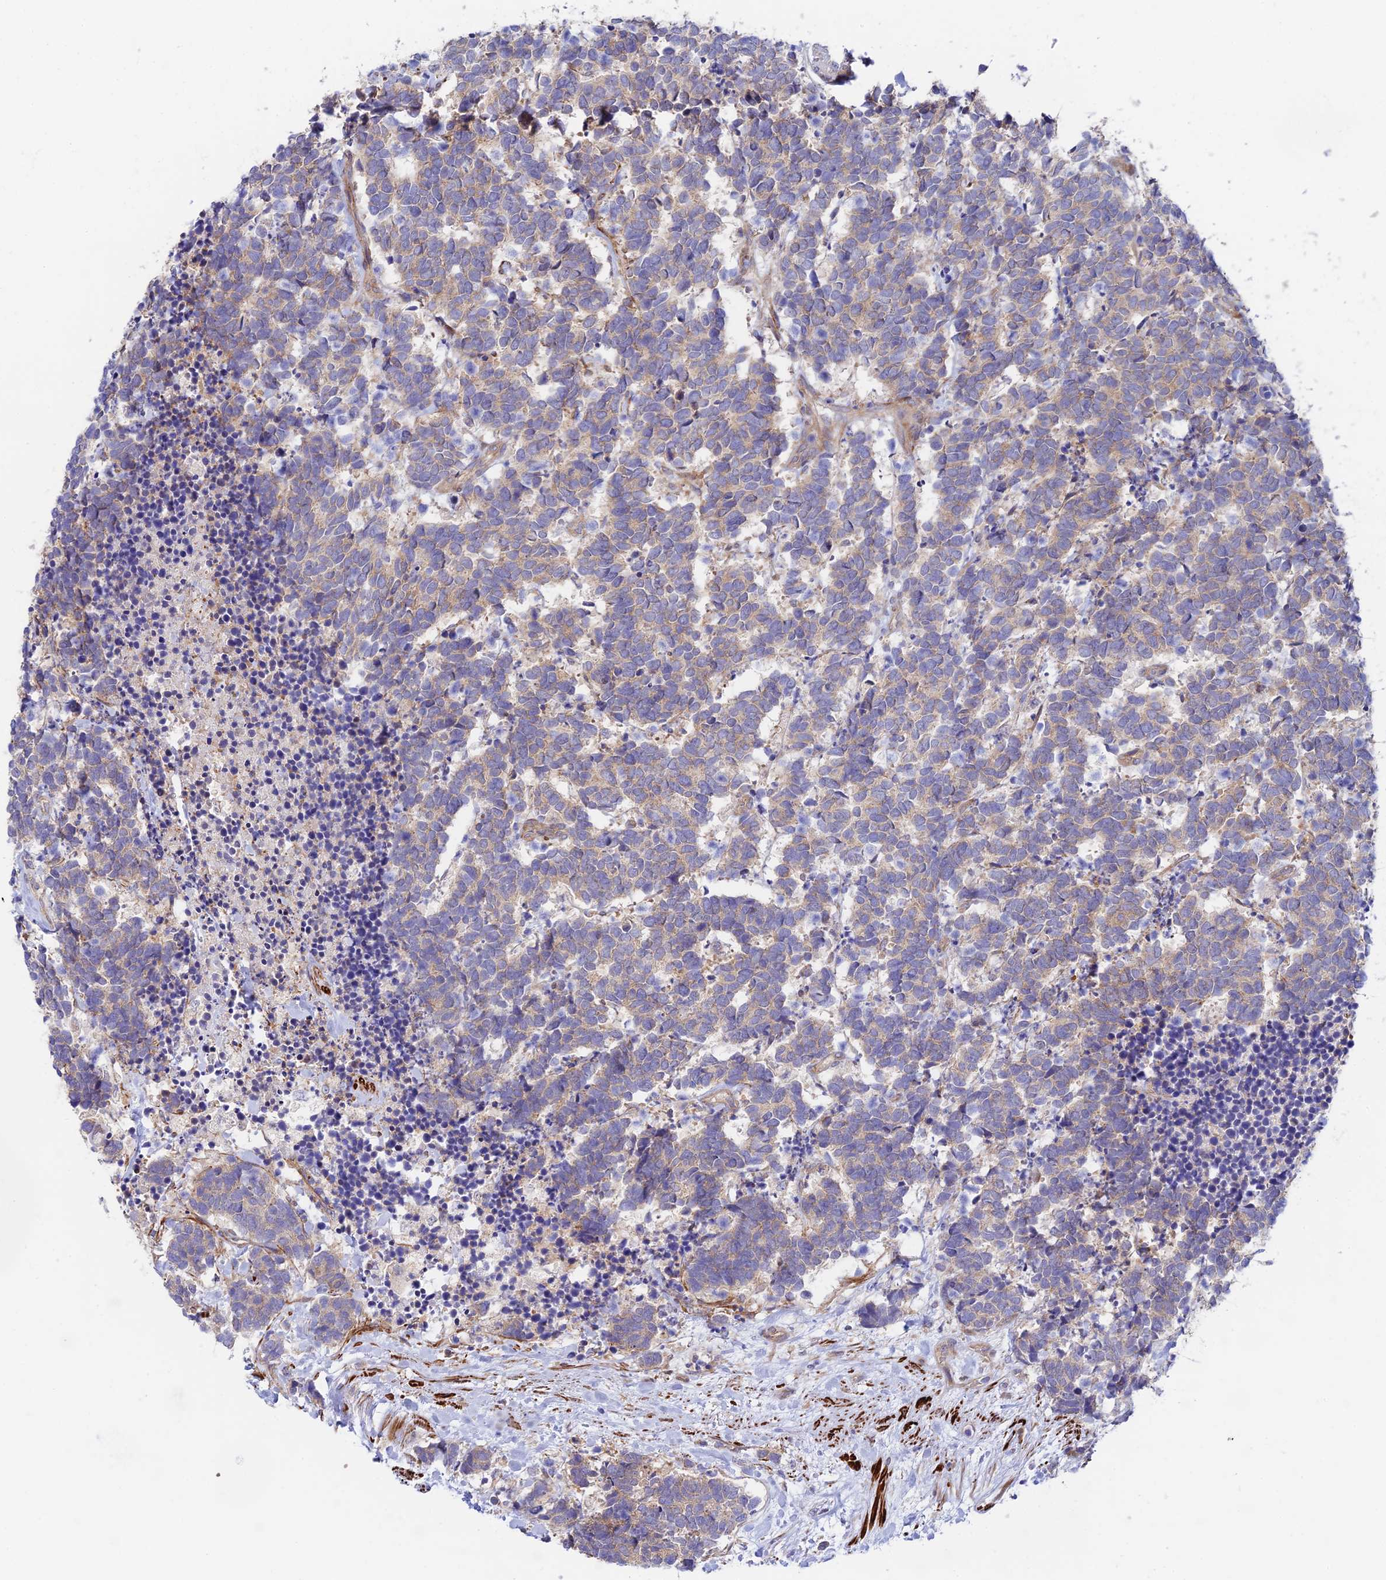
{"staining": {"intensity": "weak", "quantity": ">75%", "location": "cytoplasmic/membranous"}, "tissue": "carcinoid", "cell_type": "Tumor cells", "image_type": "cancer", "snomed": [{"axis": "morphology", "description": "Carcinoma, NOS"}, {"axis": "morphology", "description": "Carcinoid, malignant, NOS"}, {"axis": "topography", "description": "Prostate"}], "caption": "The image shows a brown stain indicating the presence of a protein in the cytoplasmic/membranous of tumor cells in carcinoma. The protein is stained brown, and the nuclei are stained in blue (DAB IHC with brightfield microscopy, high magnification).", "gene": "ANKRD50", "patient": {"sex": "male", "age": 57}}